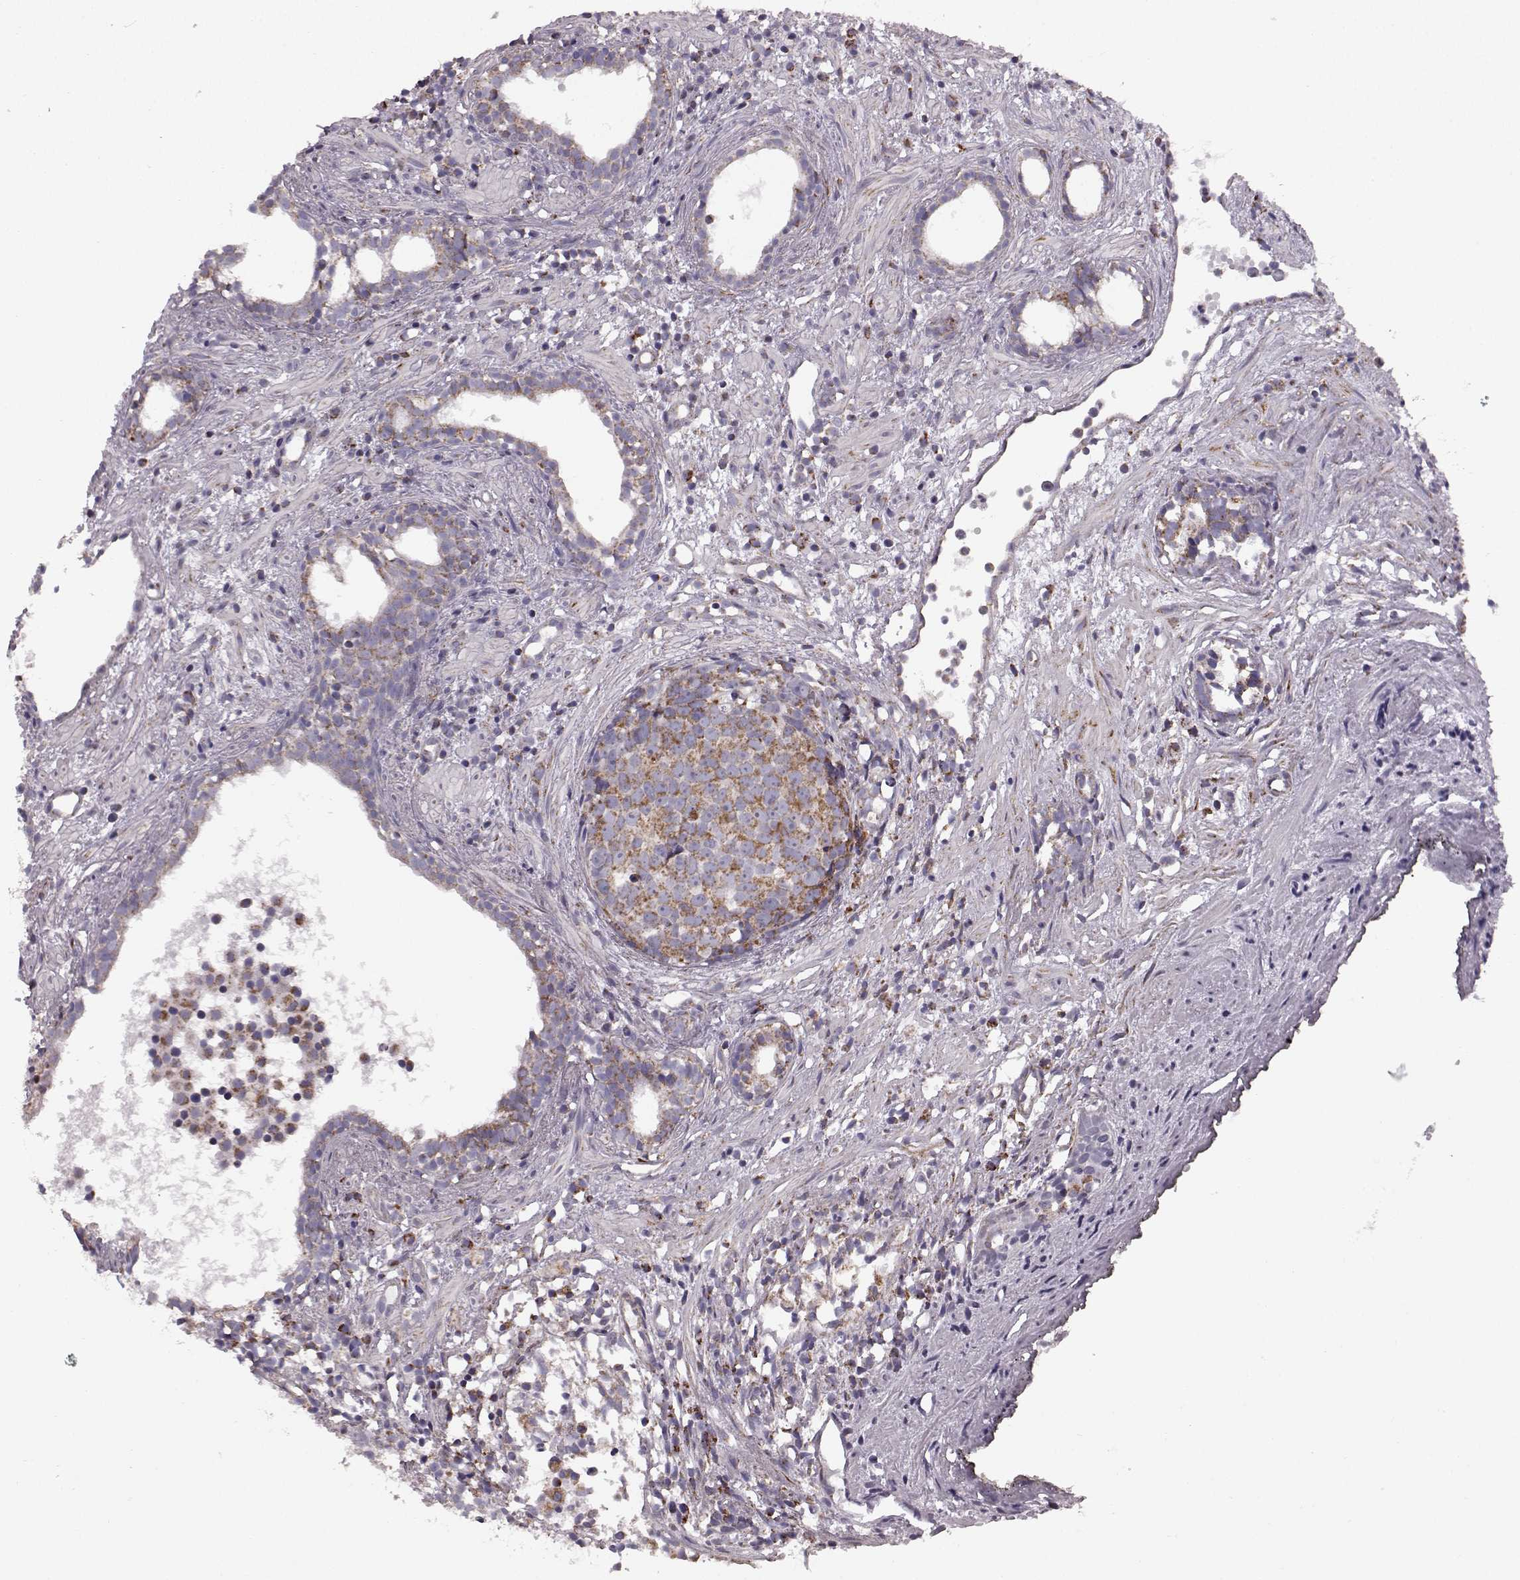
{"staining": {"intensity": "moderate", "quantity": ">75%", "location": "cytoplasmic/membranous"}, "tissue": "prostate cancer", "cell_type": "Tumor cells", "image_type": "cancer", "snomed": [{"axis": "morphology", "description": "Adenocarcinoma, High grade"}, {"axis": "topography", "description": "Prostate"}], "caption": "The photomicrograph displays staining of prostate cancer (adenocarcinoma (high-grade)), revealing moderate cytoplasmic/membranous protein expression (brown color) within tumor cells.", "gene": "FAM8A1", "patient": {"sex": "male", "age": 83}}